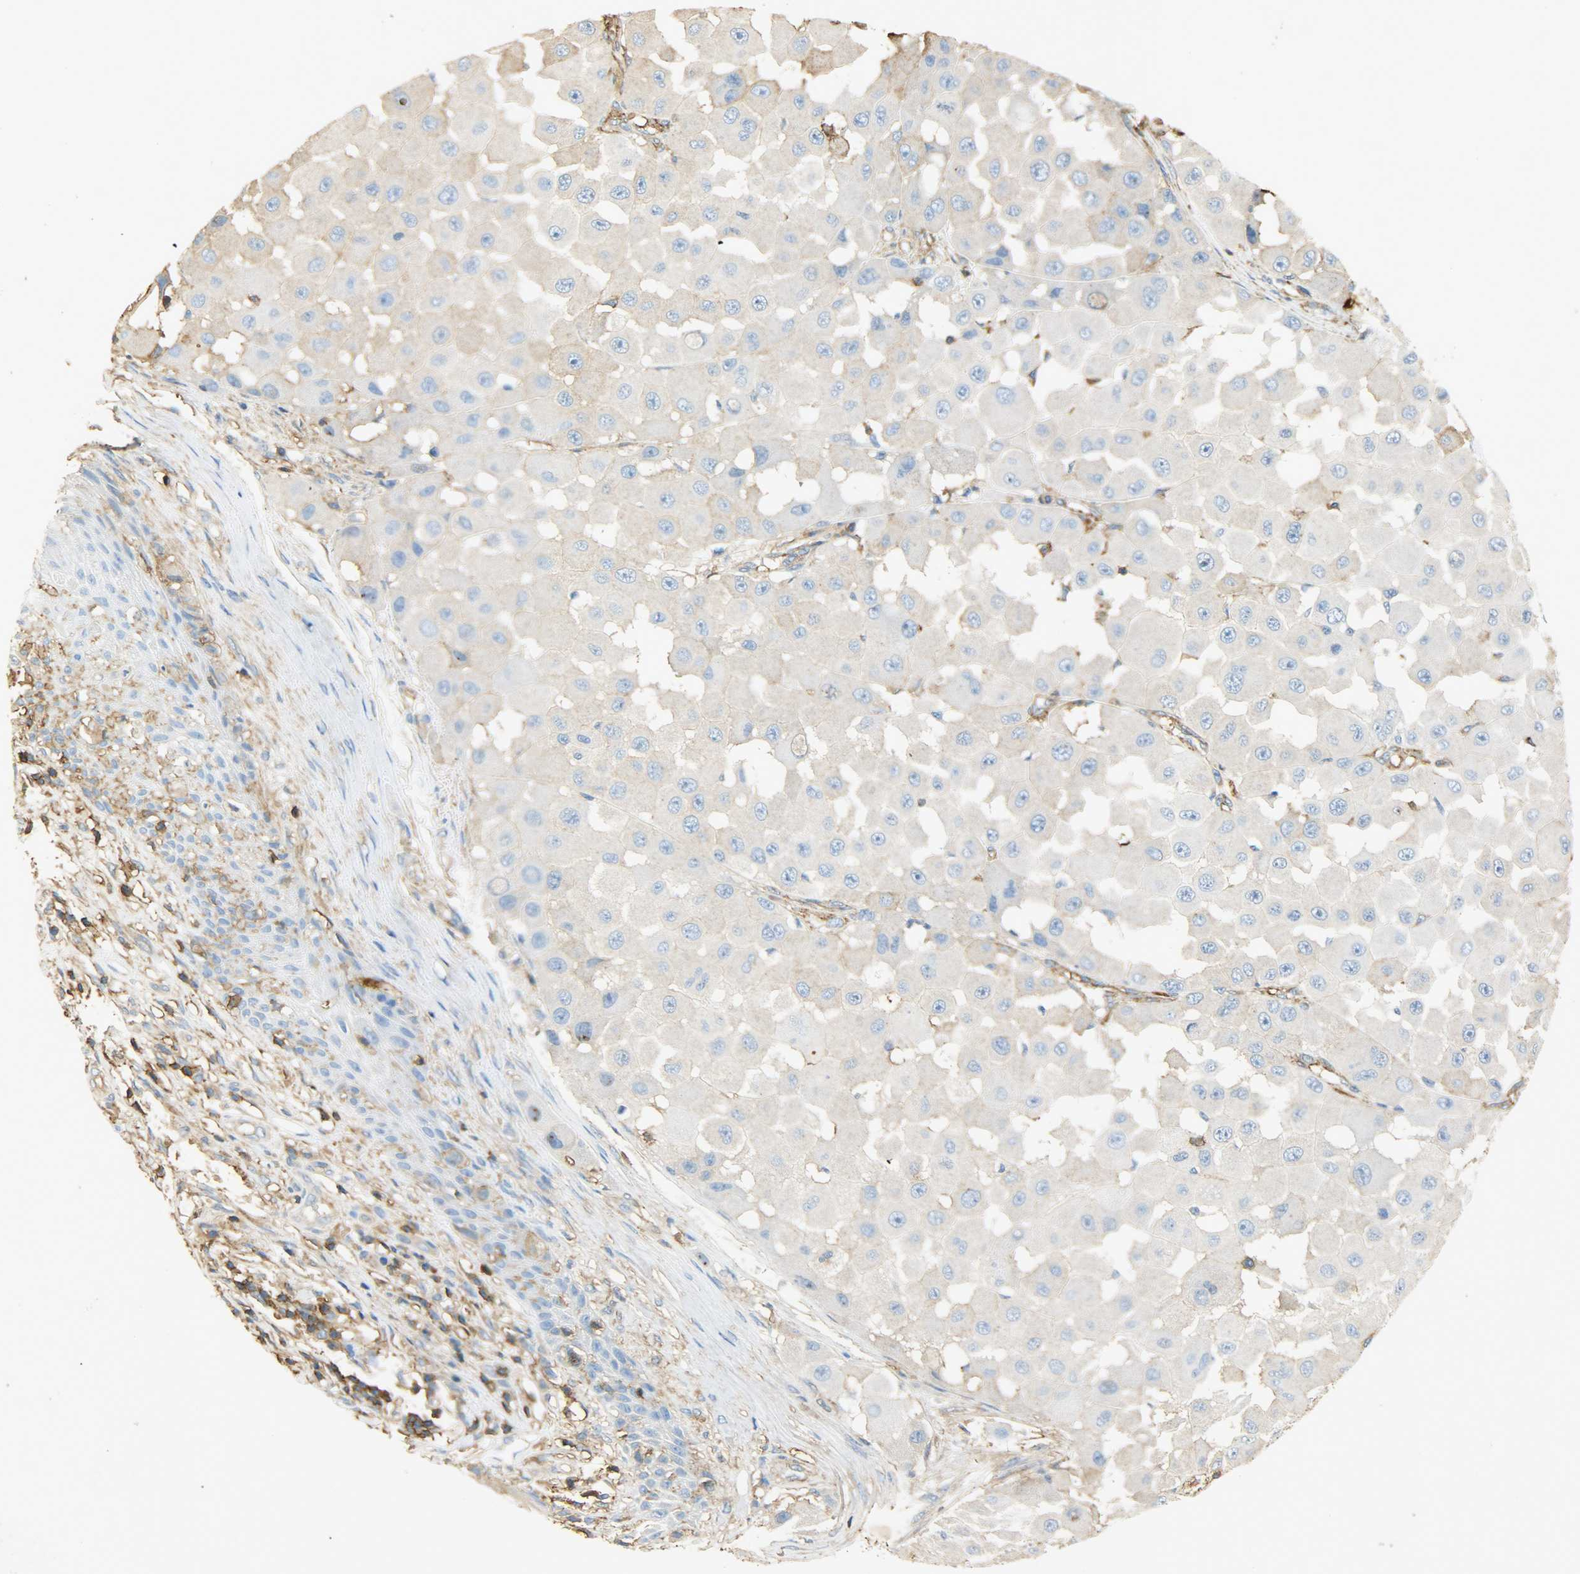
{"staining": {"intensity": "negative", "quantity": "none", "location": "none"}, "tissue": "melanoma", "cell_type": "Tumor cells", "image_type": "cancer", "snomed": [{"axis": "morphology", "description": "Malignant melanoma, NOS"}, {"axis": "topography", "description": "Skin"}], "caption": "Protein analysis of melanoma shows no significant expression in tumor cells.", "gene": "ANXA6", "patient": {"sex": "female", "age": 81}}